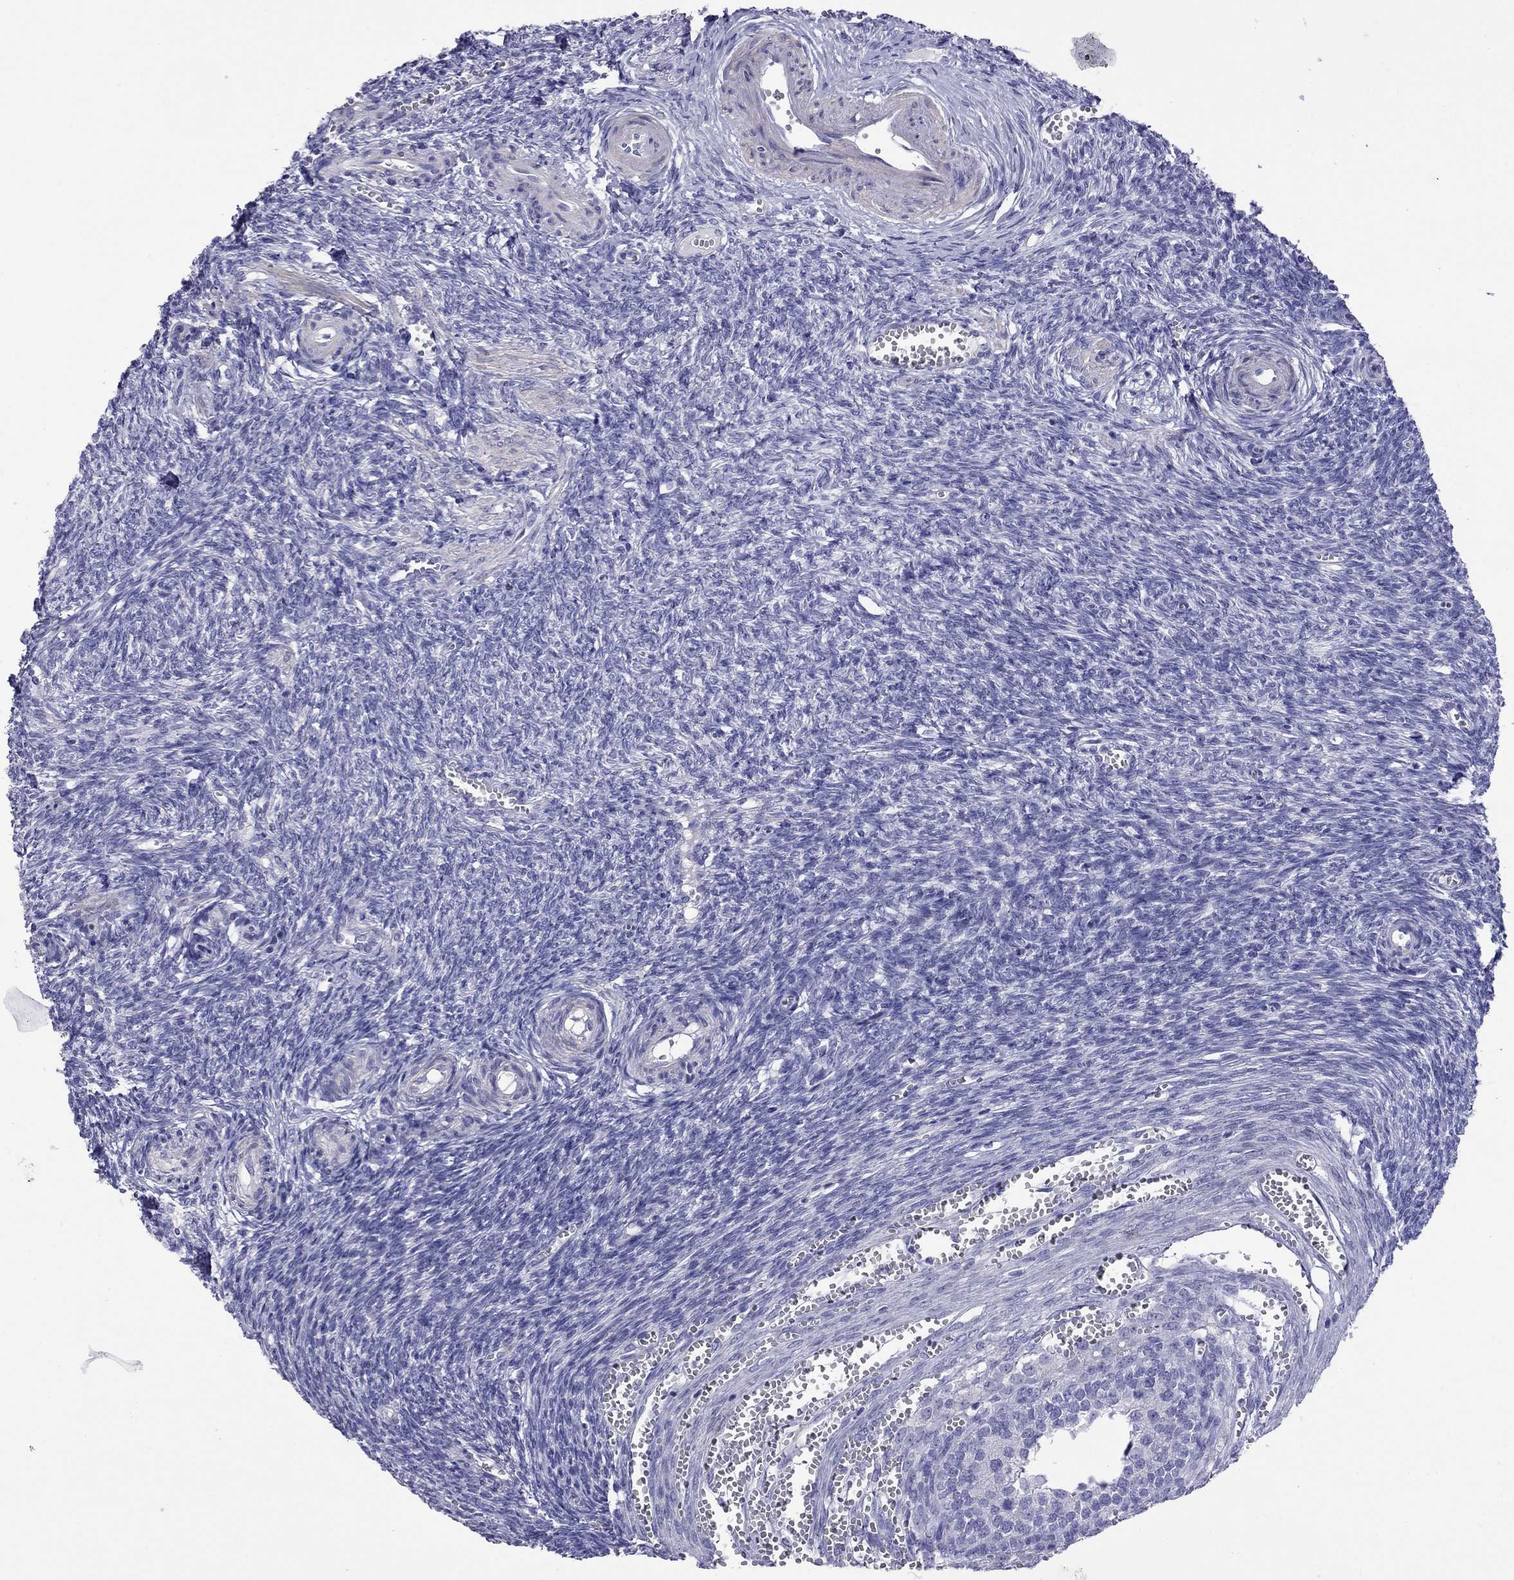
{"staining": {"intensity": "negative", "quantity": "none", "location": "none"}, "tissue": "ovary", "cell_type": "Follicle cells", "image_type": "normal", "snomed": [{"axis": "morphology", "description": "Normal tissue, NOS"}, {"axis": "topography", "description": "Ovary"}], "caption": "Micrograph shows no significant protein staining in follicle cells of unremarkable ovary.", "gene": "KIAA2012", "patient": {"sex": "female", "age": 43}}